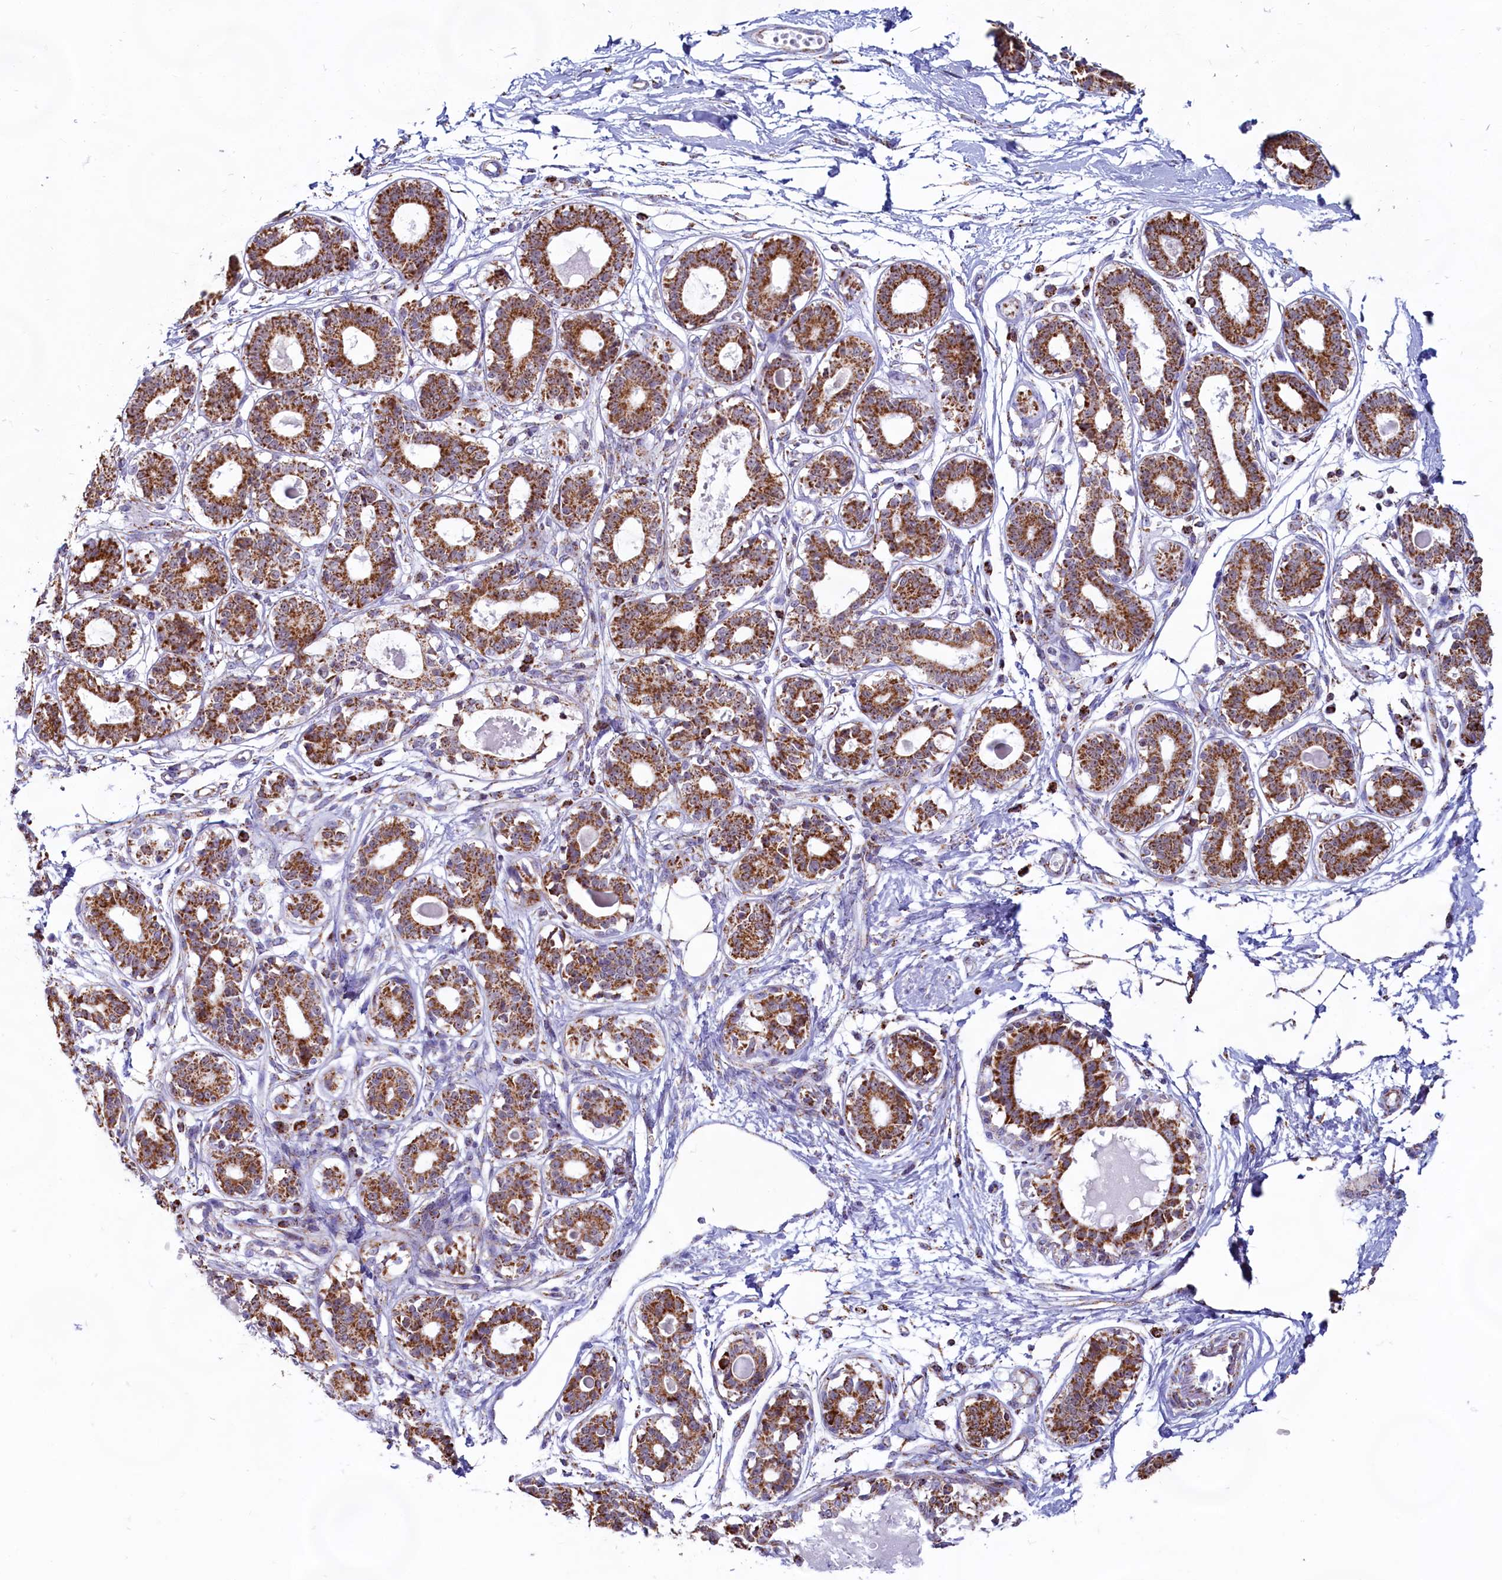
{"staining": {"intensity": "moderate", "quantity": ">75%", "location": "cytoplasmic/membranous"}, "tissue": "breast", "cell_type": "Adipocytes", "image_type": "normal", "snomed": [{"axis": "morphology", "description": "Normal tissue, NOS"}, {"axis": "topography", "description": "Breast"}], "caption": "Immunohistochemistry (IHC) (DAB) staining of unremarkable human breast reveals moderate cytoplasmic/membranous protein expression in approximately >75% of adipocytes. (DAB IHC with brightfield microscopy, high magnification).", "gene": "C1D", "patient": {"sex": "female", "age": 45}}